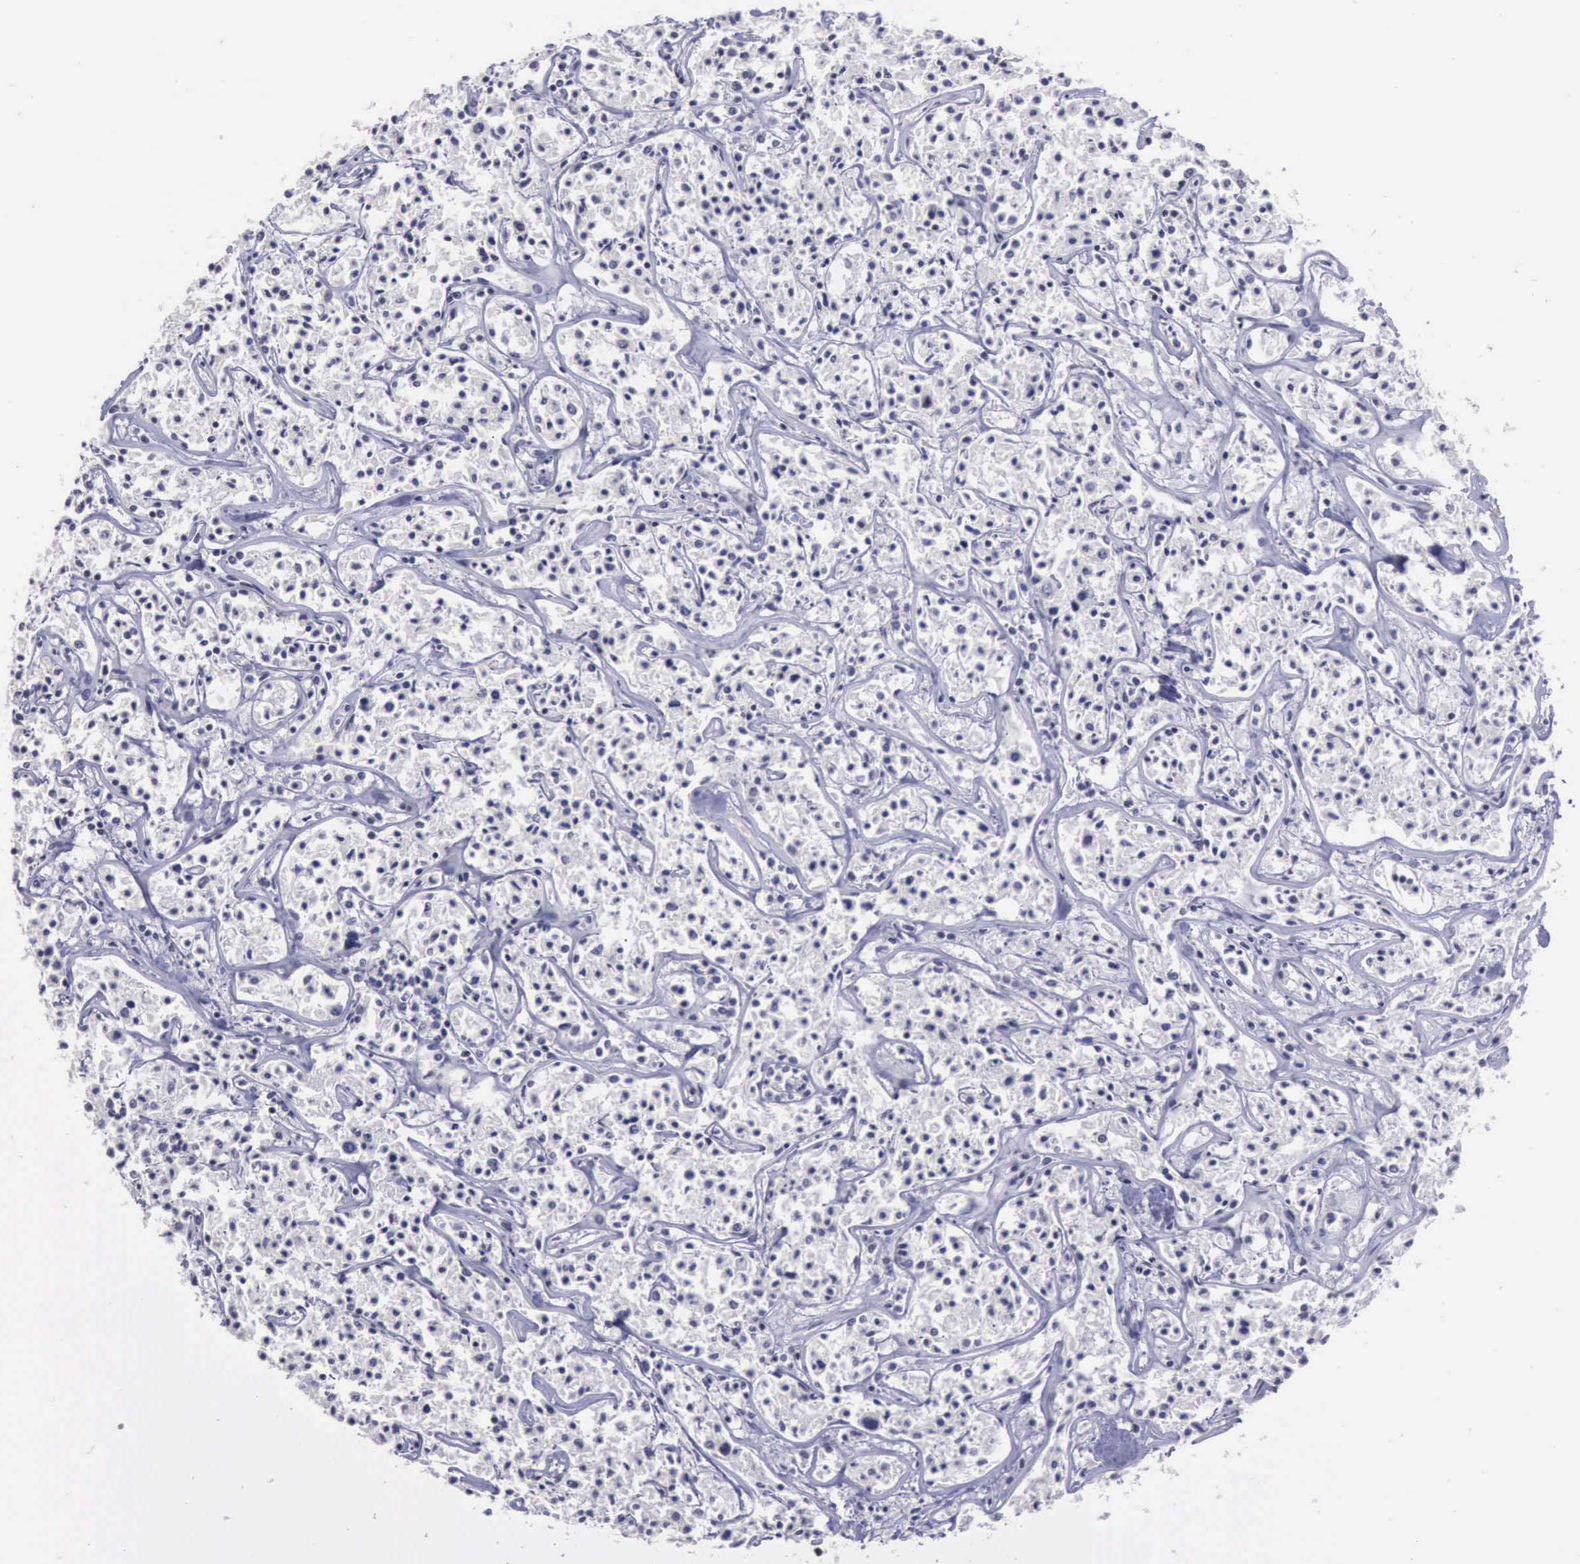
{"staining": {"intensity": "negative", "quantity": "none", "location": "none"}, "tissue": "lymphoma", "cell_type": "Tumor cells", "image_type": "cancer", "snomed": [{"axis": "morphology", "description": "Malignant lymphoma, non-Hodgkin's type, Low grade"}, {"axis": "topography", "description": "Small intestine"}], "caption": "Human lymphoma stained for a protein using immunohistochemistry shows no positivity in tumor cells.", "gene": "YY1", "patient": {"sex": "female", "age": 59}}